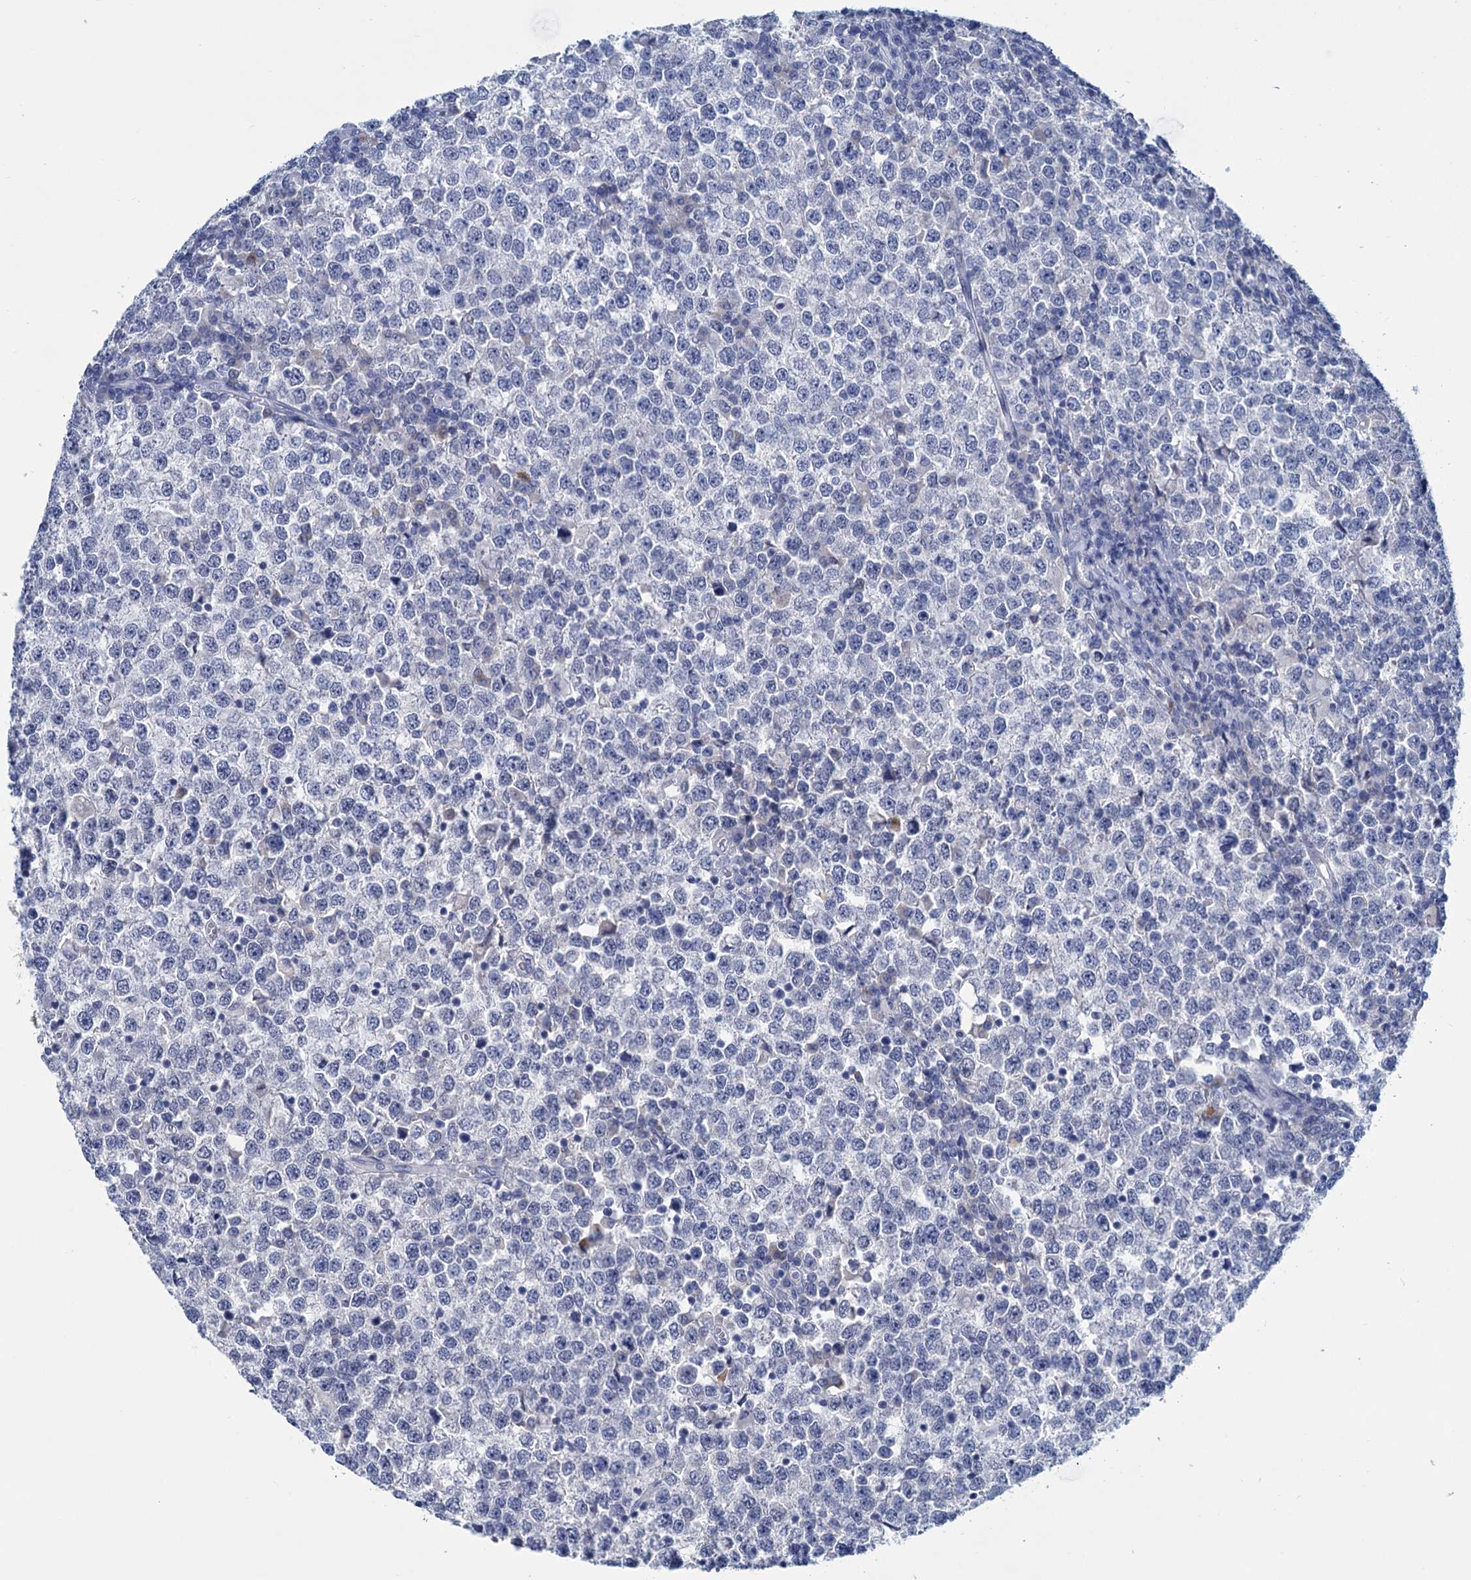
{"staining": {"intensity": "negative", "quantity": "none", "location": "none"}, "tissue": "testis cancer", "cell_type": "Tumor cells", "image_type": "cancer", "snomed": [{"axis": "morphology", "description": "Seminoma, NOS"}, {"axis": "topography", "description": "Testis"}], "caption": "A histopathology image of testis cancer (seminoma) stained for a protein reveals no brown staining in tumor cells.", "gene": "MYOZ3", "patient": {"sex": "male", "age": 65}}